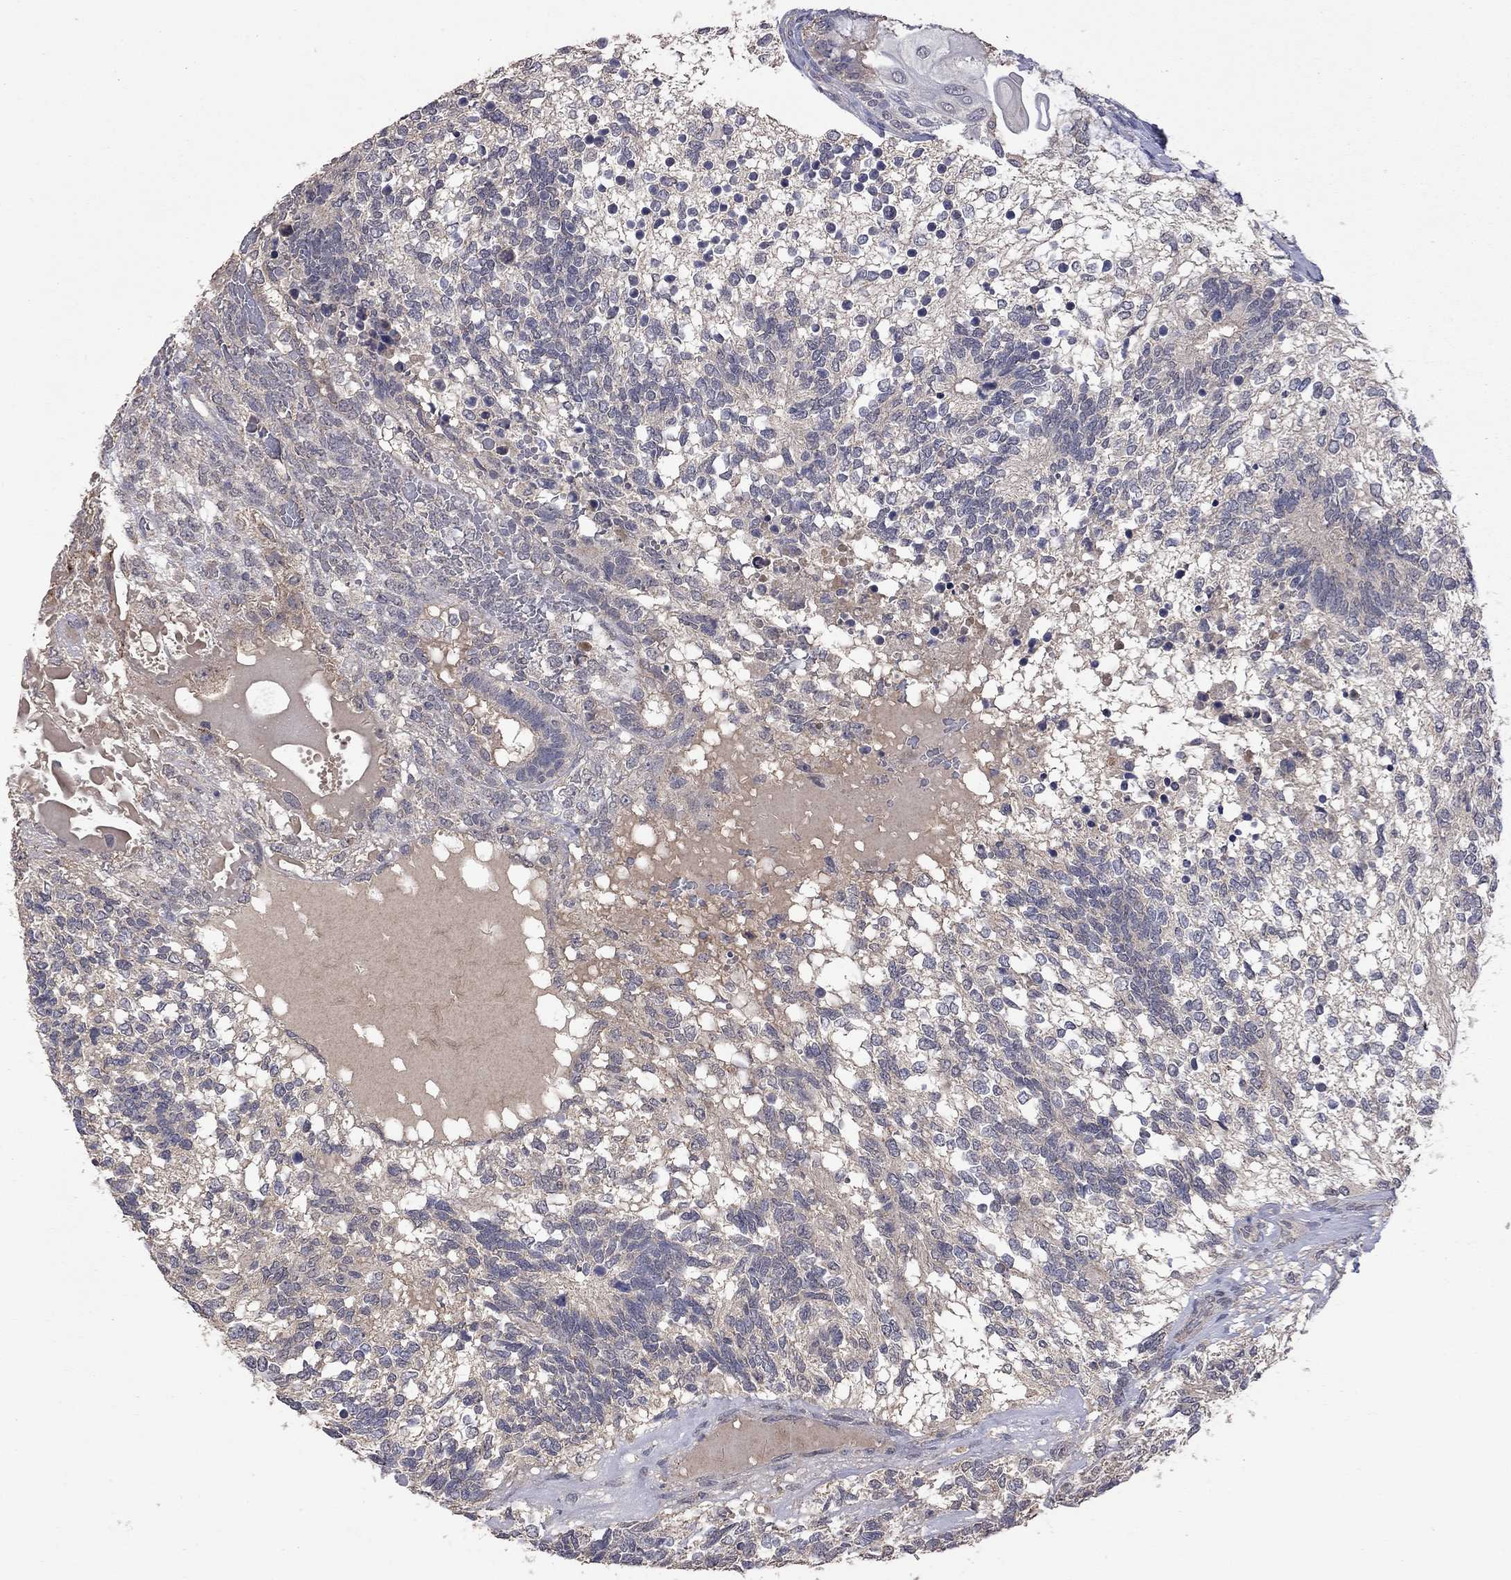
{"staining": {"intensity": "weak", "quantity": "25%-75%", "location": "cytoplasmic/membranous"}, "tissue": "testis cancer", "cell_type": "Tumor cells", "image_type": "cancer", "snomed": [{"axis": "morphology", "description": "Seminoma, NOS"}, {"axis": "morphology", "description": "Carcinoma, Embryonal, NOS"}, {"axis": "topography", "description": "Testis"}], "caption": "Testis cancer stained for a protein (brown) demonstrates weak cytoplasmic/membranous positive expression in approximately 25%-75% of tumor cells.", "gene": "HTR6", "patient": {"sex": "male", "age": 41}}